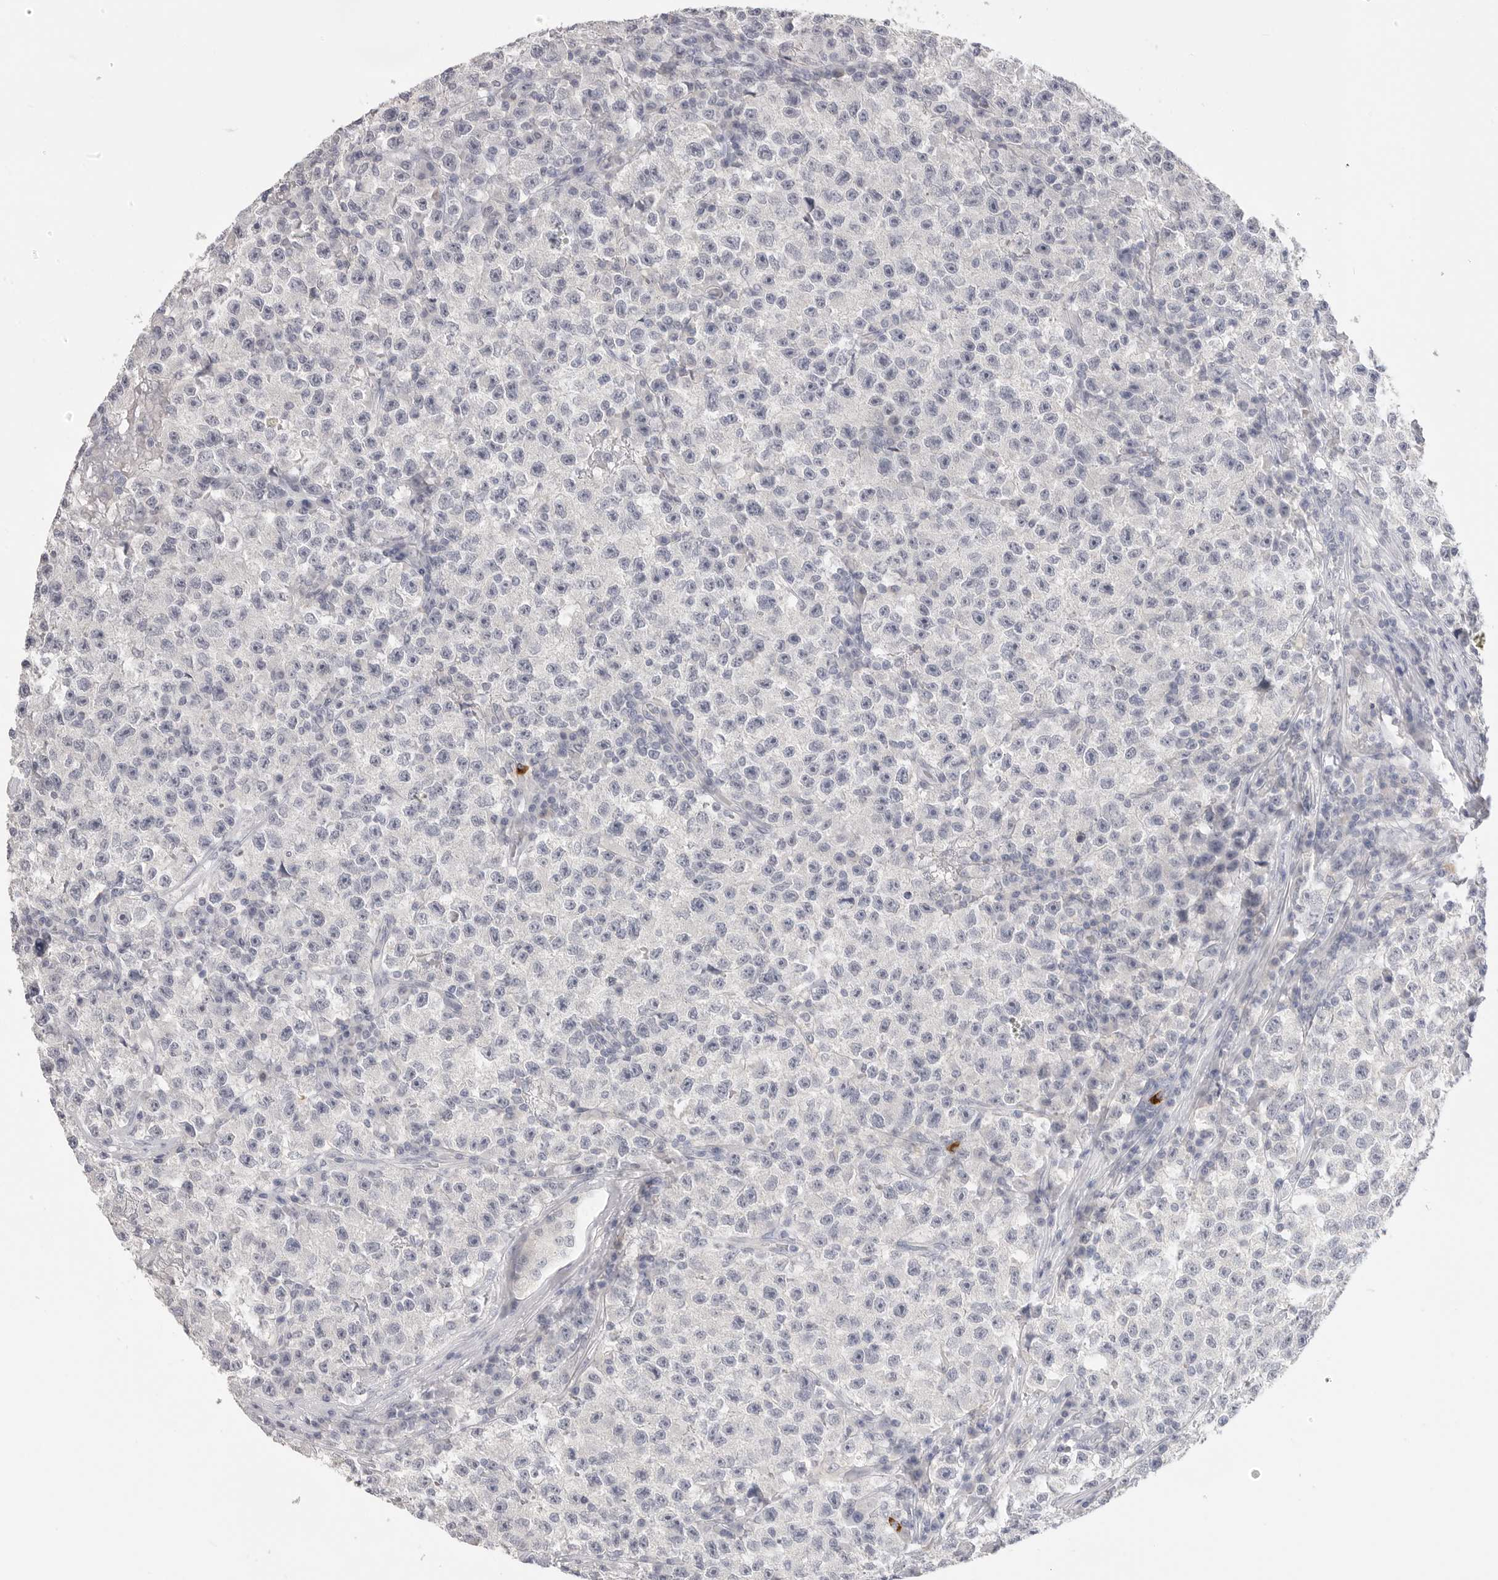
{"staining": {"intensity": "negative", "quantity": "none", "location": "none"}, "tissue": "testis cancer", "cell_type": "Tumor cells", "image_type": "cancer", "snomed": [{"axis": "morphology", "description": "Seminoma, NOS"}, {"axis": "topography", "description": "Testis"}], "caption": "The image reveals no staining of tumor cells in testis cancer.", "gene": "FBN2", "patient": {"sex": "male", "age": 22}}